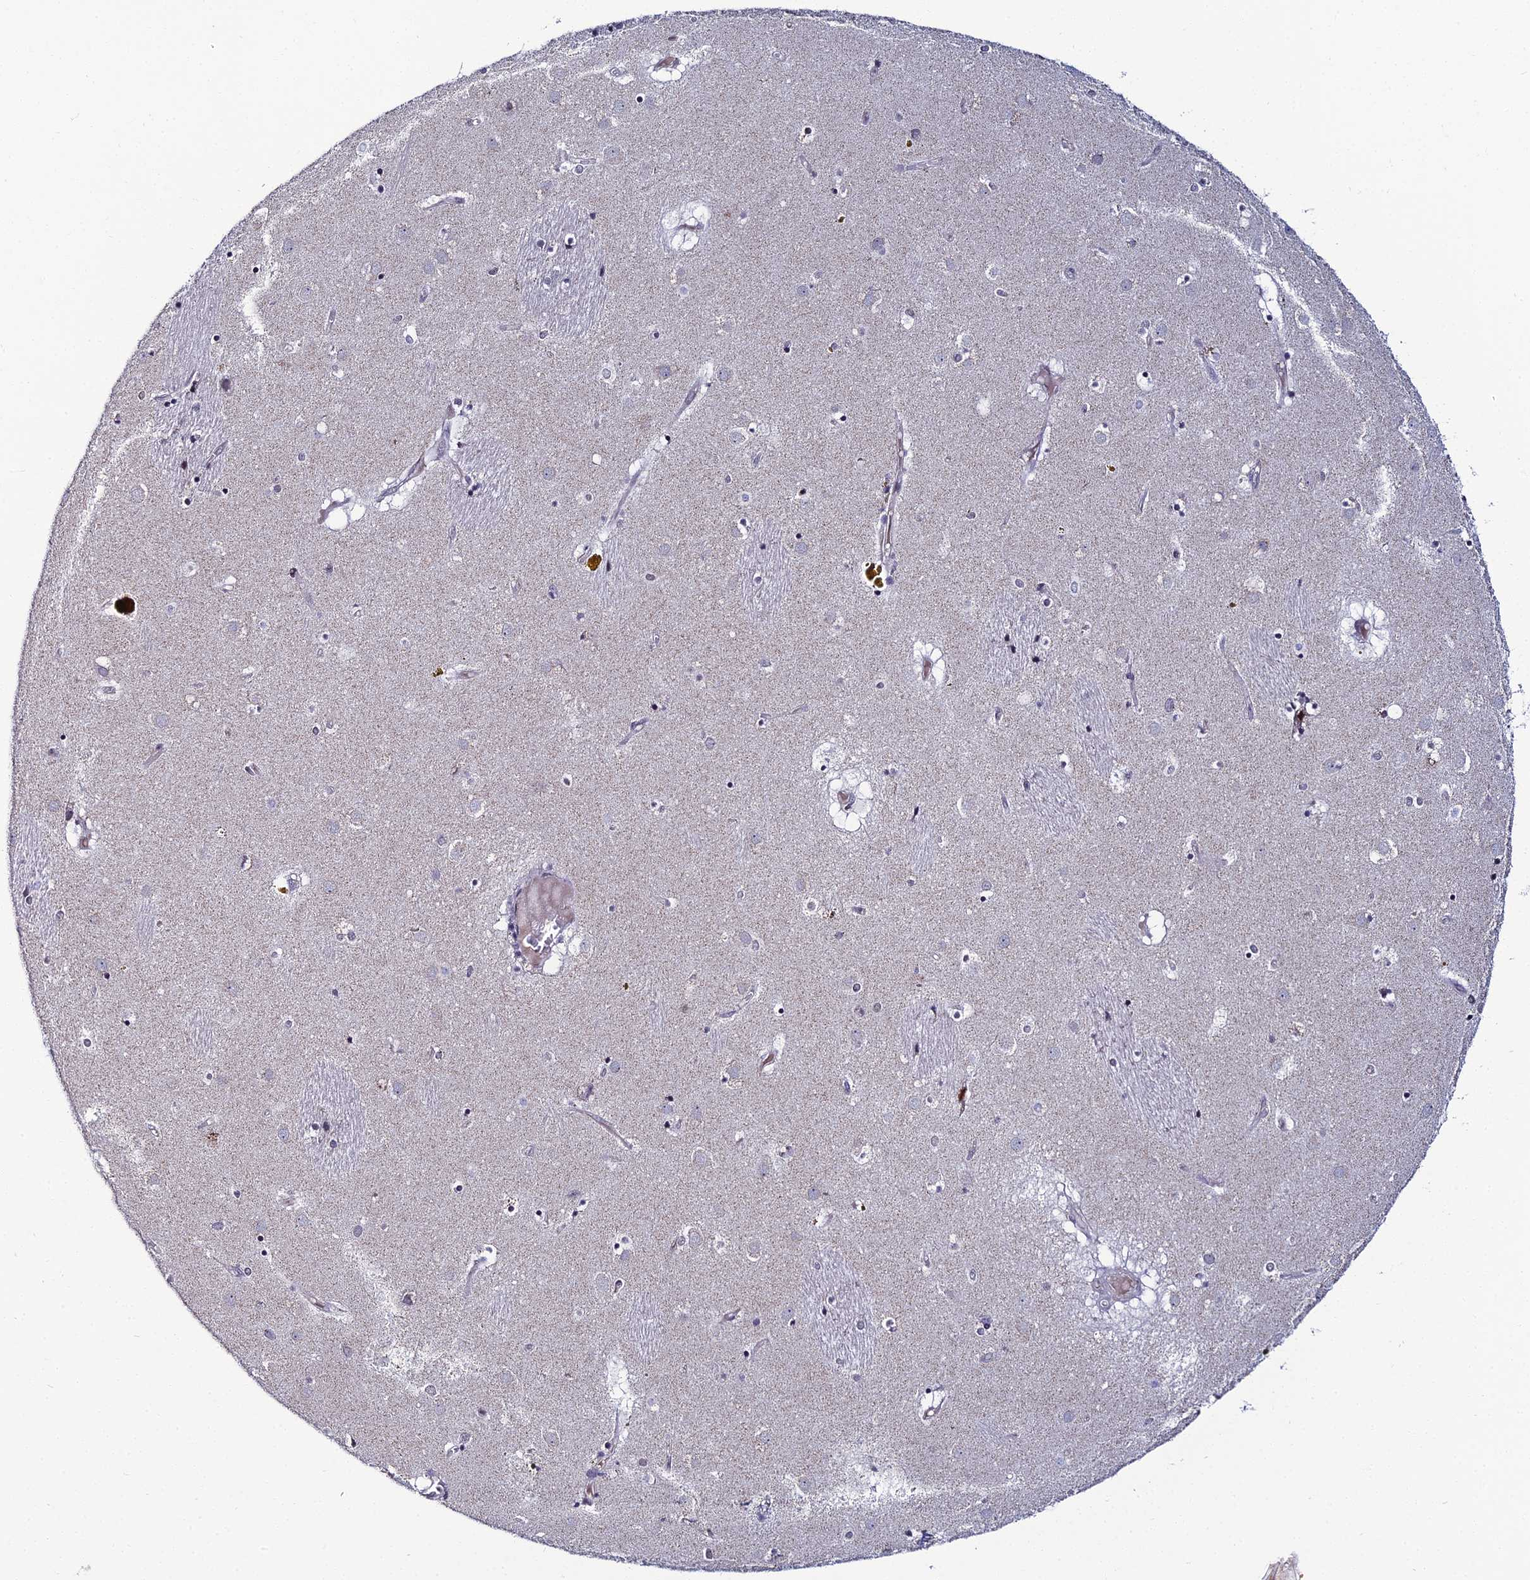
{"staining": {"intensity": "negative", "quantity": "none", "location": "none"}, "tissue": "caudate", "cell_type": "Glial cells", "image_type": "normal", "snomed": [{"axis": "morphology", "description": "Normal tissue, NOS"}, {"axis": "topography", "description": "Lateral ventricle wall"}], "caption": "Human caudate stained for a protein using IHC shows no positivity in glial cells.", "gene": "TAF9B", "patient": {"sex": "male", "age": 70}}